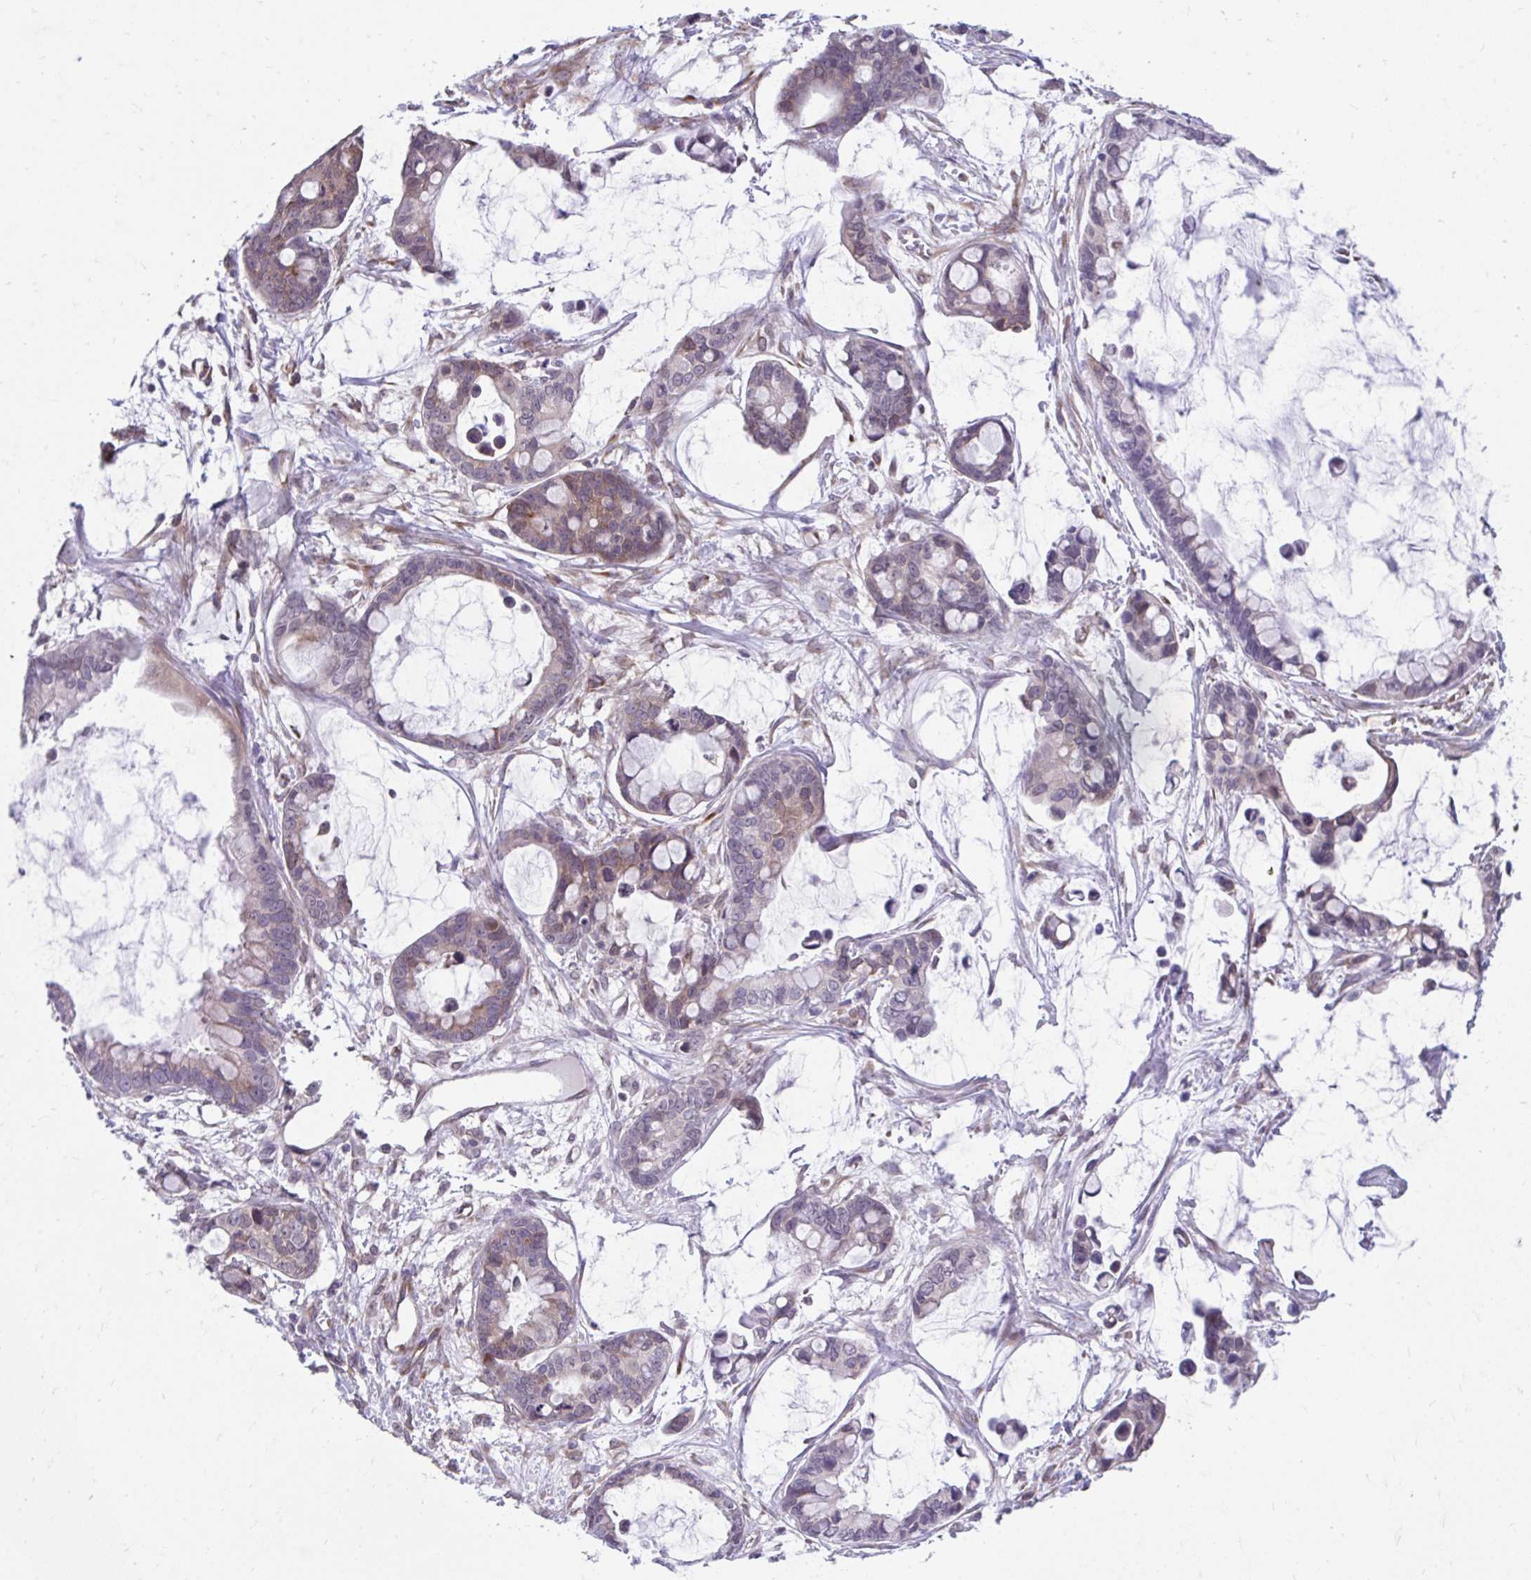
{"staining": {"intensity": "moderate", "quantity": "<25%", "location": "cytoplasmic/membranous"}, "tissue": "ovarian cancer", "cell_type": "Tumor cells", "image_type": "cancer", "snomed": [{"axis": "morphology", "description": "Cystadenocarcinoma, mucinous, NOS"}, {"axis": "topography", "description": "Ovary"}], "caption": "IHC of human ovarian cancer demonstrates low levels of moderate cytoplasmic/membranous expression in about <25% of tumor cells.", "gene": "SELENON", "patient": {"sex": "female", "age": 63}}